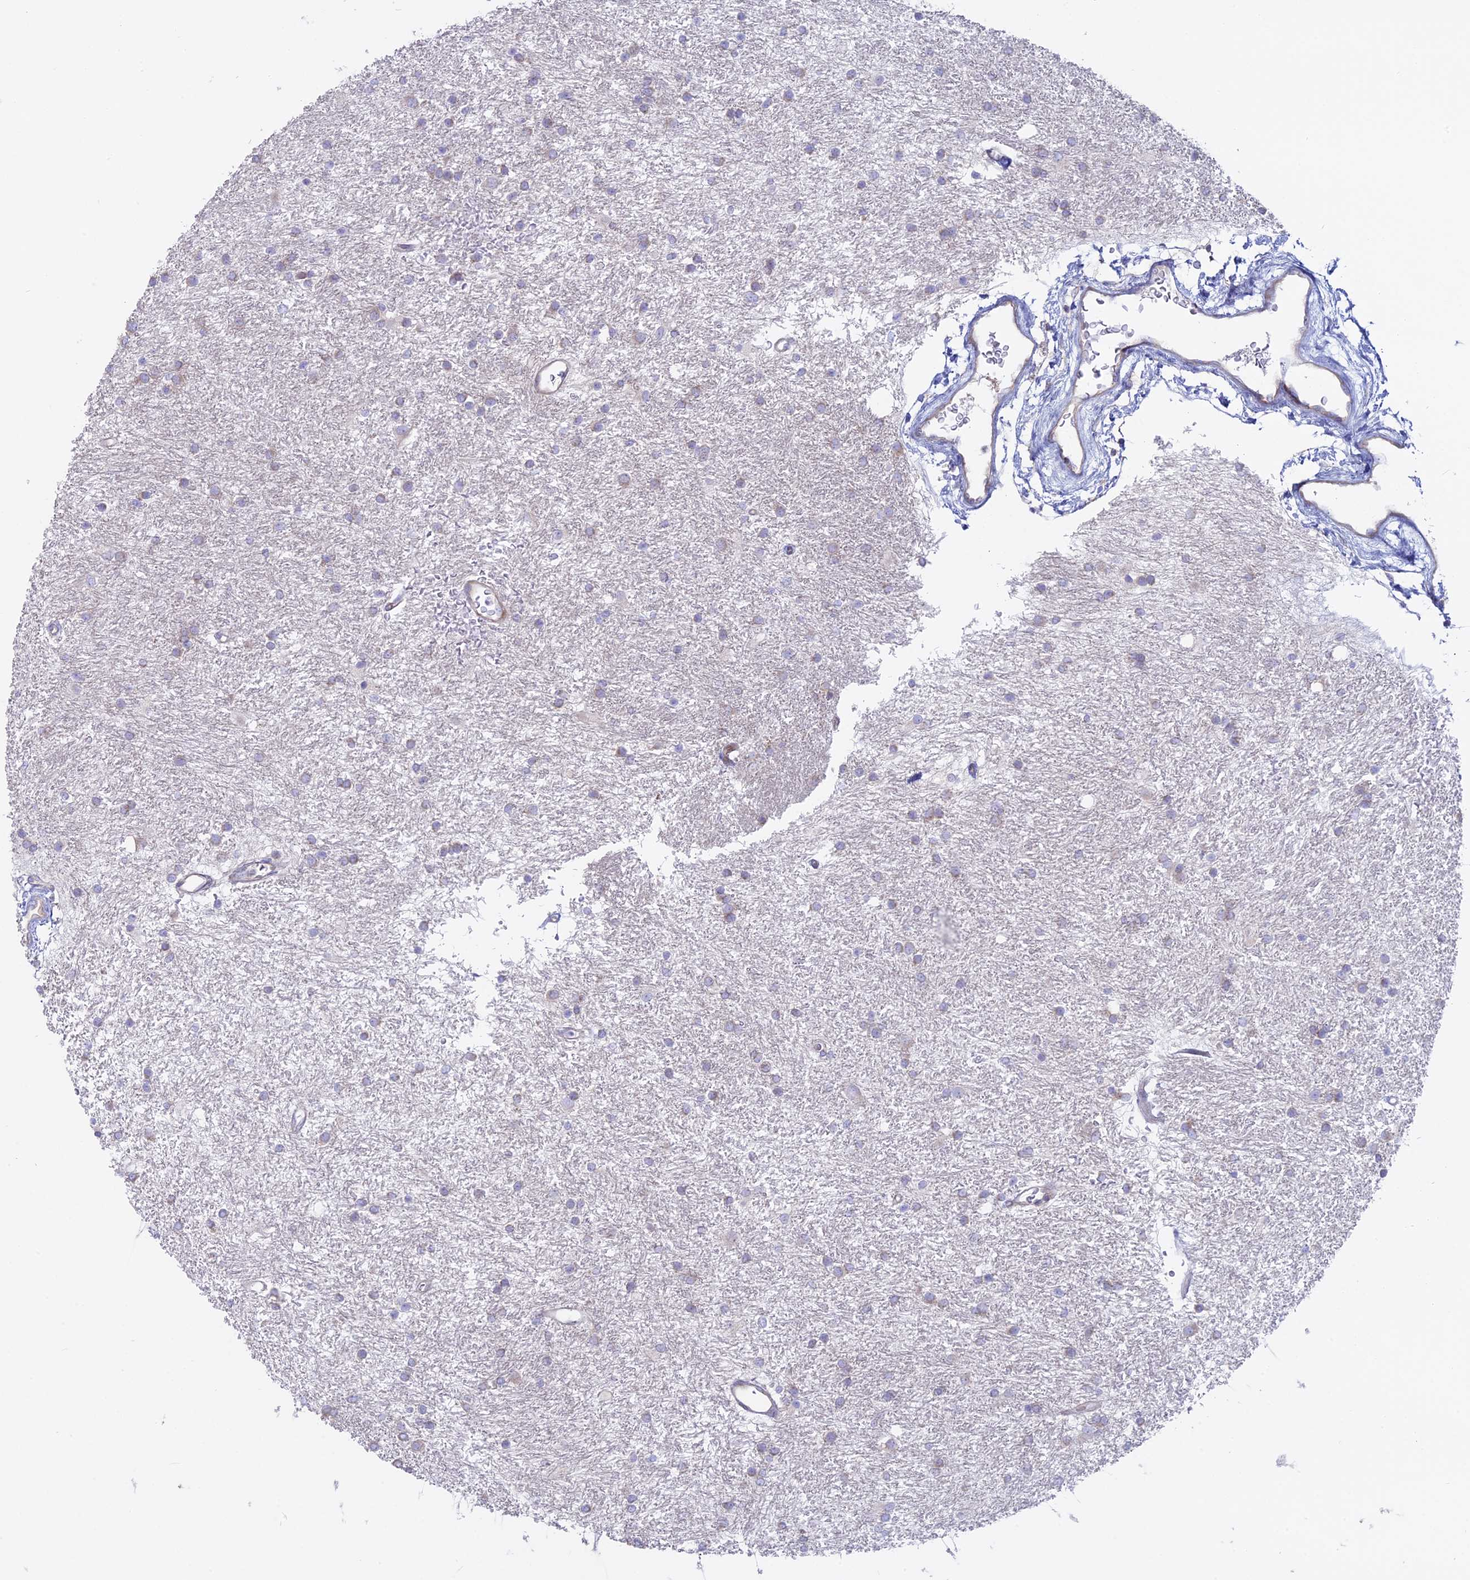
{"staining": {"intensity": "negative", "quantity": "none", "location": "none"}, "tissue": "glioma", "cell_type": "Tumor cells", "image_type": "cancer", "snomed": [{"axis": "morphology", "description": "Glioma, malignant, High grade"}, {"axis": "topography", "description": "Brain"}], "caption": "There is no significant positivity in tumor cells of glioma. Nuclei are stained in blue.", "gene": "MYO5B", "patient": {"sex": "male", "age": 77}}